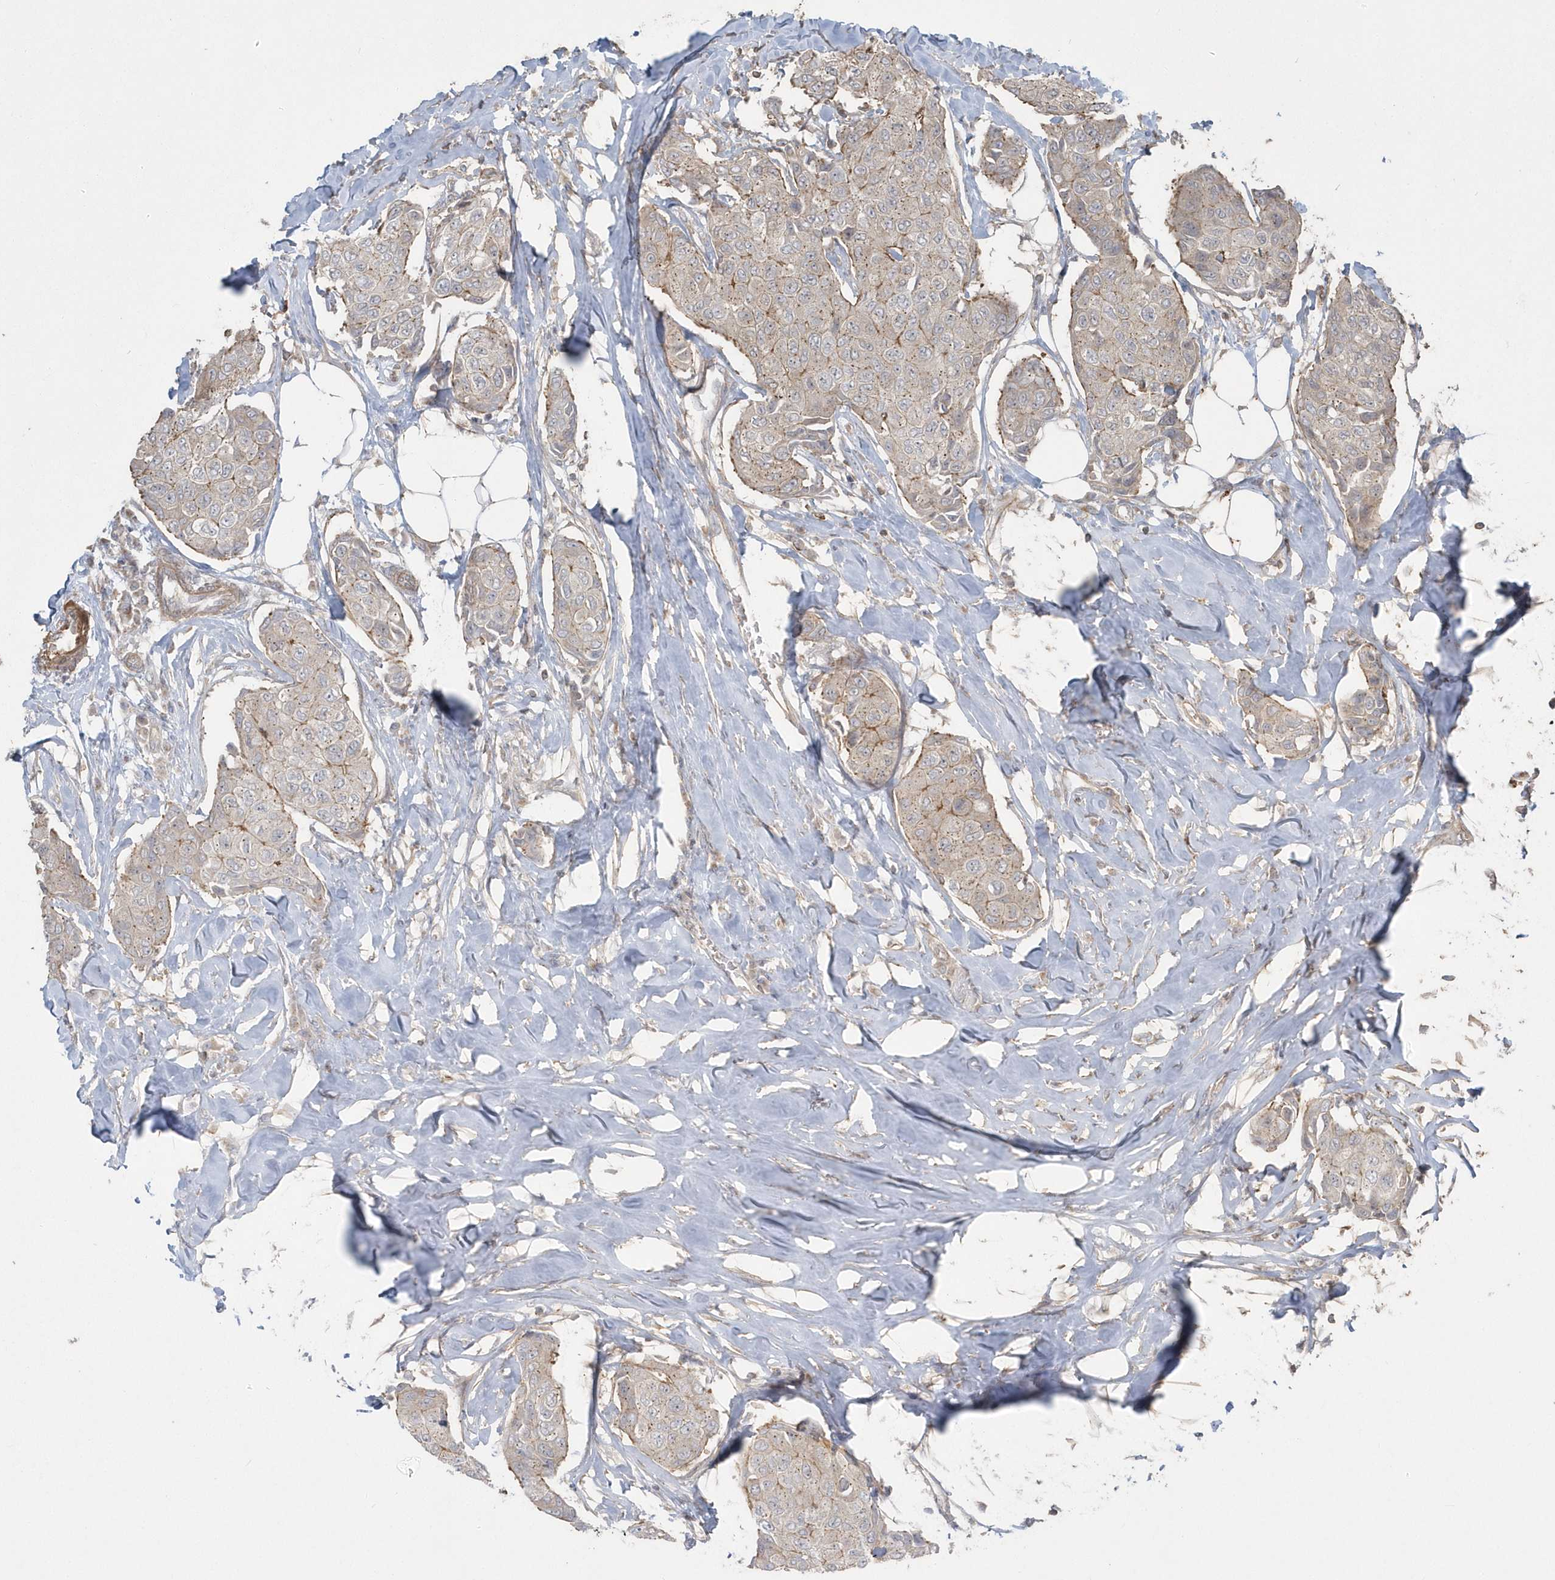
{"staining": {"intensity": "weak", "quantity": "<25%", "location": "cytoplasmic/membranous"}, "tissue": "breast cancer", "cell_type": "Tumor cells", "image_type": "cancer", "snomed": [{"axis": "morphology", "description": "Duct carcinoma"}, {"axis": "topography", "description": "Breast"}], "caption": "Tumor cells are negative for protein expression in human breast cancer.", "gene": "ARMC8", "patient": {"sex": "female", "age": 80}}